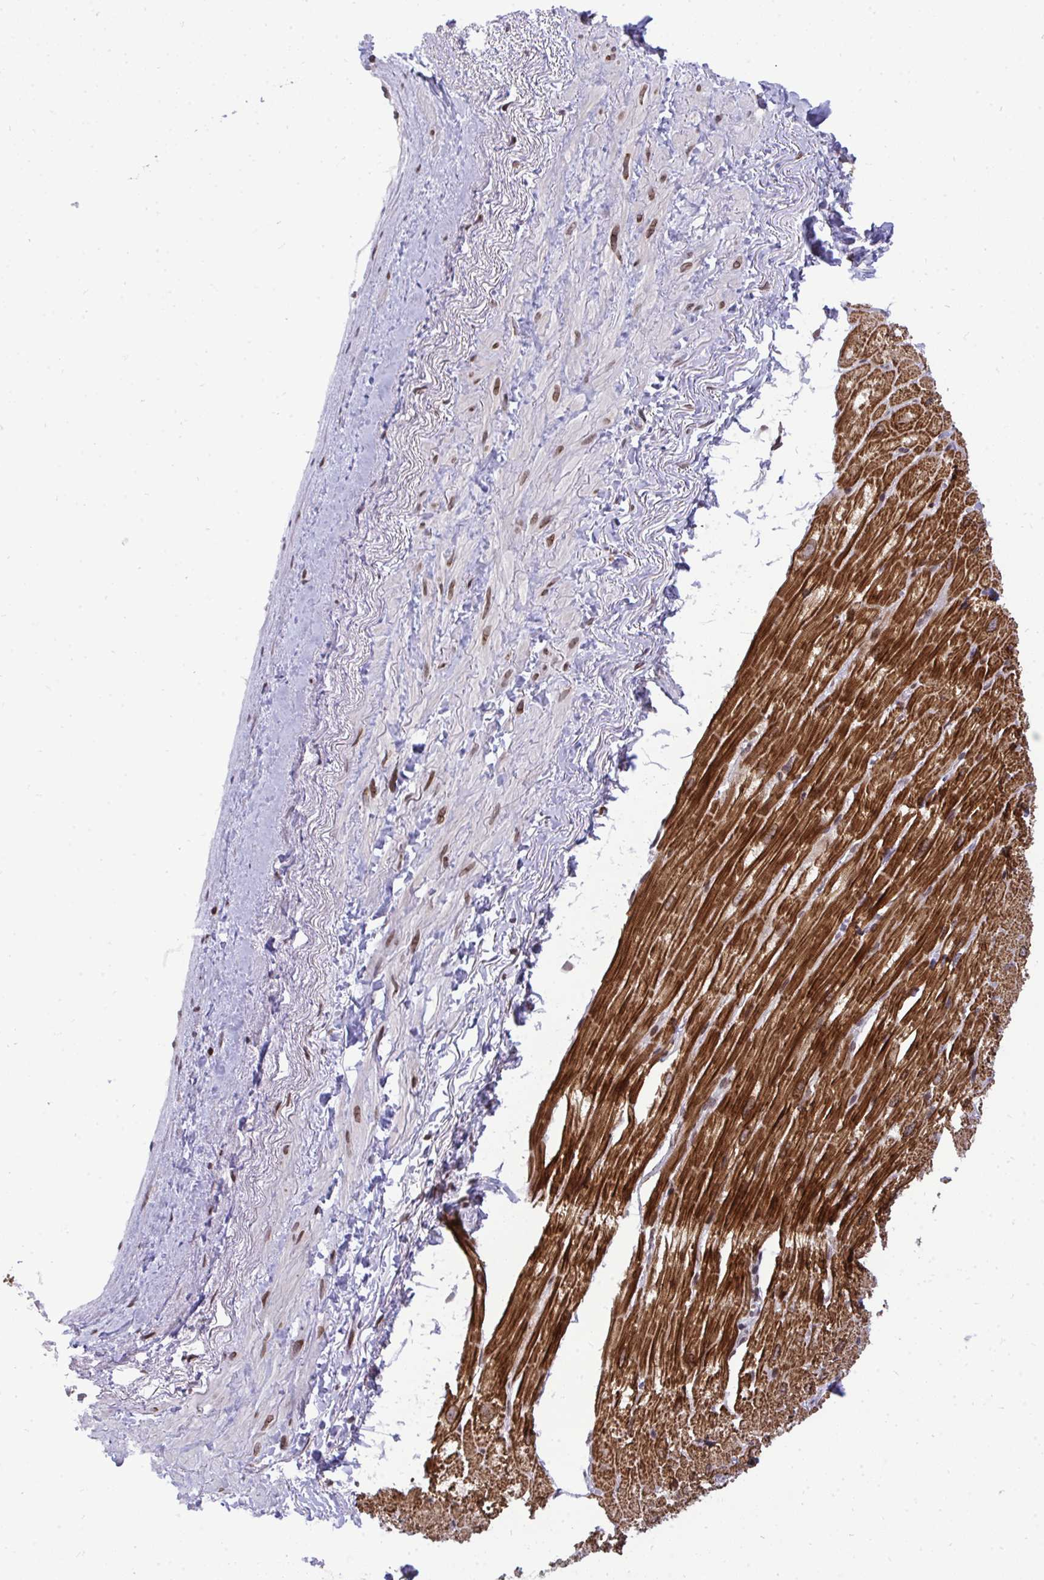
{"staining": {"intensity": "strong", "quantity": ">75%", "location": "cytoplasmic/membranous"}, "tissue": "heart muscle", "cell_type": "Cardiomyocytes", "image_type": "normal", "snomed": [{"axis": "morphology", "description": "Normal tissue, NOS"}, {"axis": "topography", "description": "Heart"}], "caption": "High-power microscopy captured an IHC histopathology image of normal heart muscle, revealing strong cytoplasmic/membranous staining in approximately >75% of cardiomyocytes. Ihc stains the protein of interest in brown and the nuclei are stained blue.", "gene": "JPT1", "patient": {"sex": "male", "age": 62}}